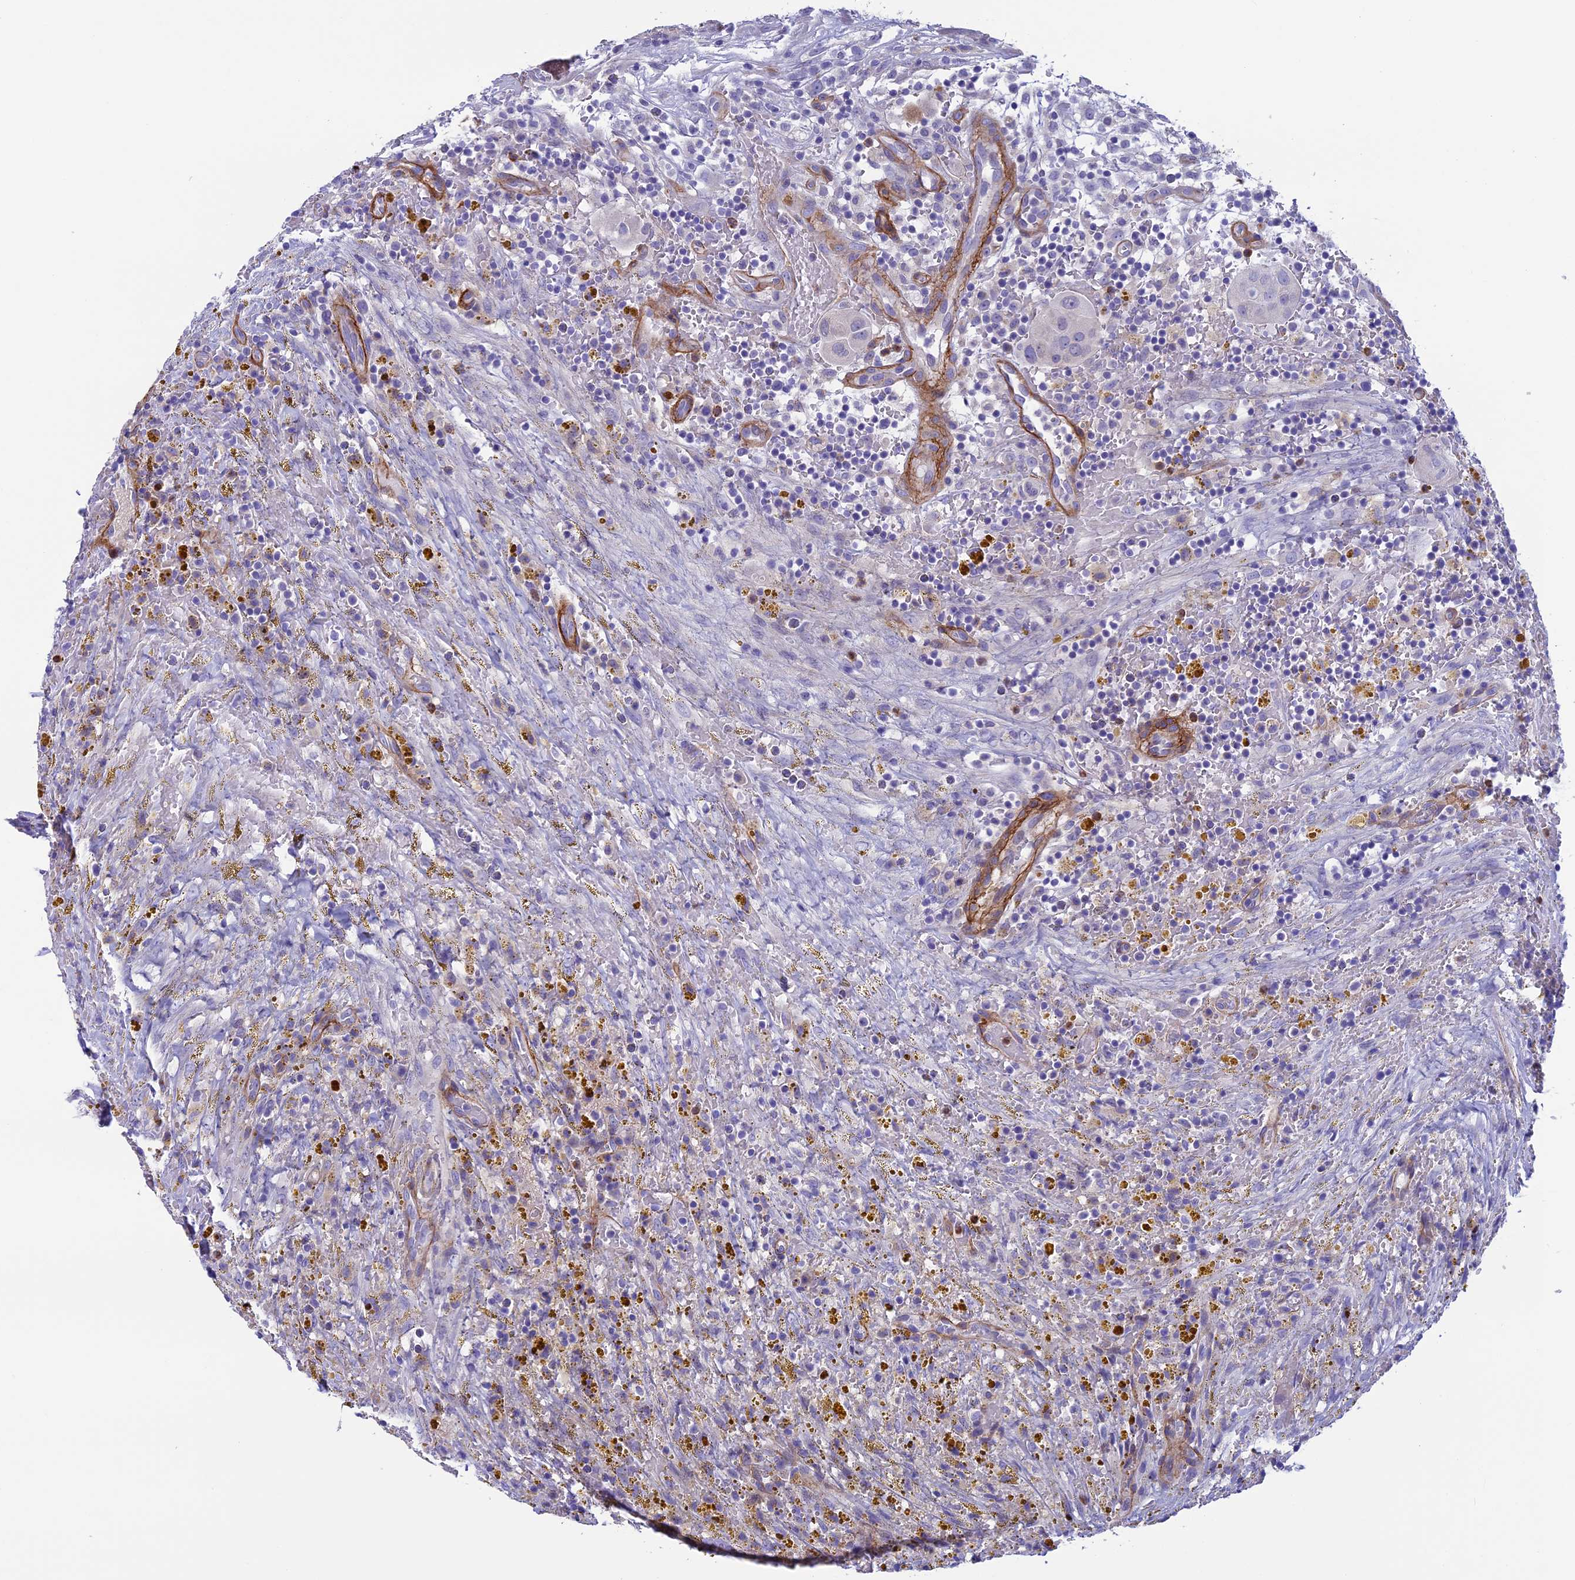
{"staining": {"intensity": "negative", "quantity": "none", "location": "none"}, "tissue": "thyroid cancer", "cell_type": "Tumor cells", "image_type": "cancer", "snomed": [{"axis": "morphology", "description": "Papillary adenocarcinoma, NOS"}, {"axis": "topography", "description": "Thyroid gland"}], "caption": "Immunohistochemistry of papillary adenocarcinoma (thyroid) exhibits no positivity in tumor cells.", "gene": "LOXL1", "patient": {"sex": "male", "age": 77}}